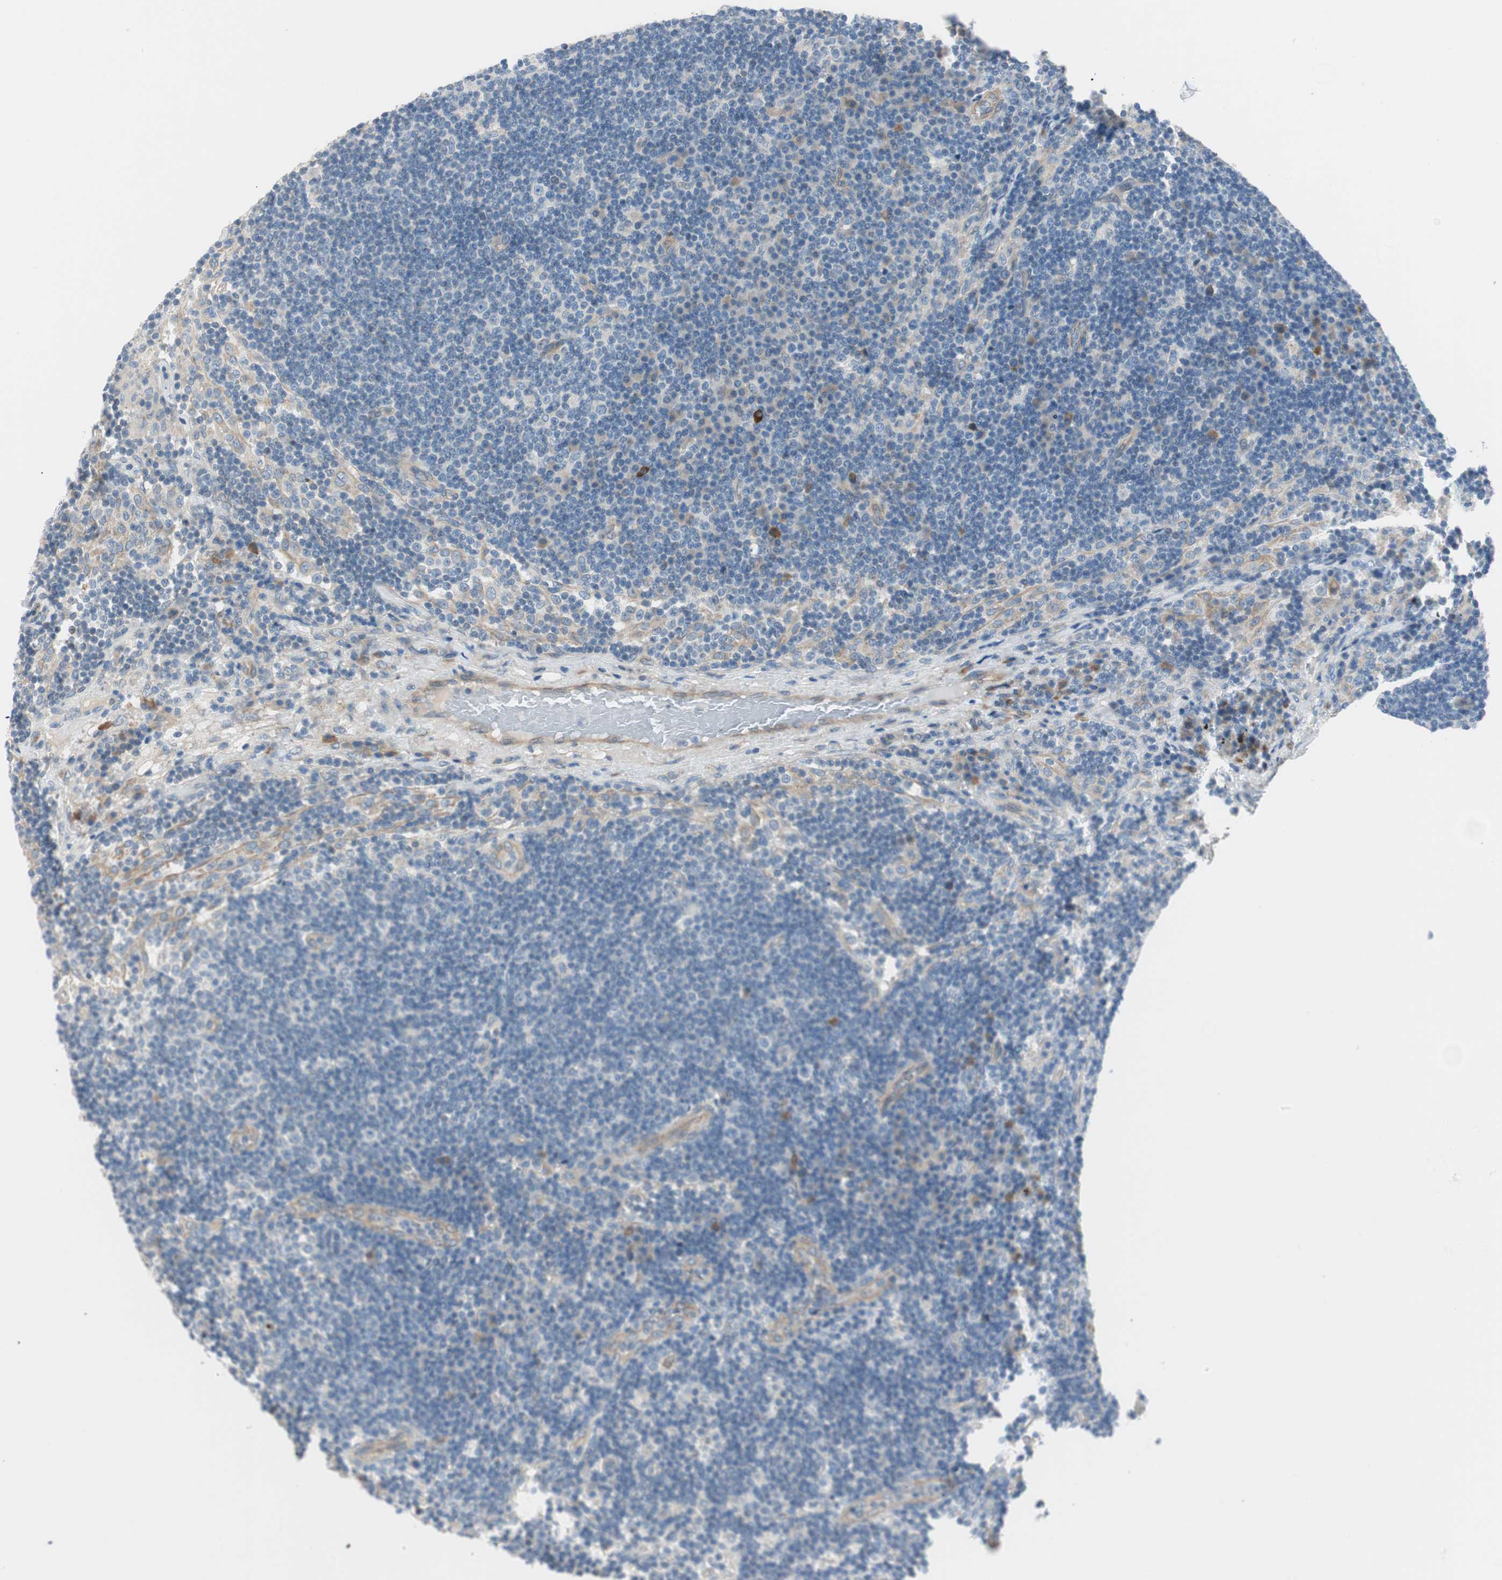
{"staining": {"intensity": "negative", "quantity": "none", "location": "none"}, "tissue": "lymph node", "cell_type": "Germinal center cells", "image_type": "normal", "snomed": [{"axis": "morphology", "description": "Normal tissue, NOS"}, {"axis": "morphology", "description": "Squamous cell carcinoma, metastatic, NOS"}, {"axis": "topography", "description": "Lymph node"}], "caption": "Lymph node stained for a protein using IHC shows no staining germinal center cells.", "gene": "CDK3", "patient": {"sex": "female", "age": 53}}